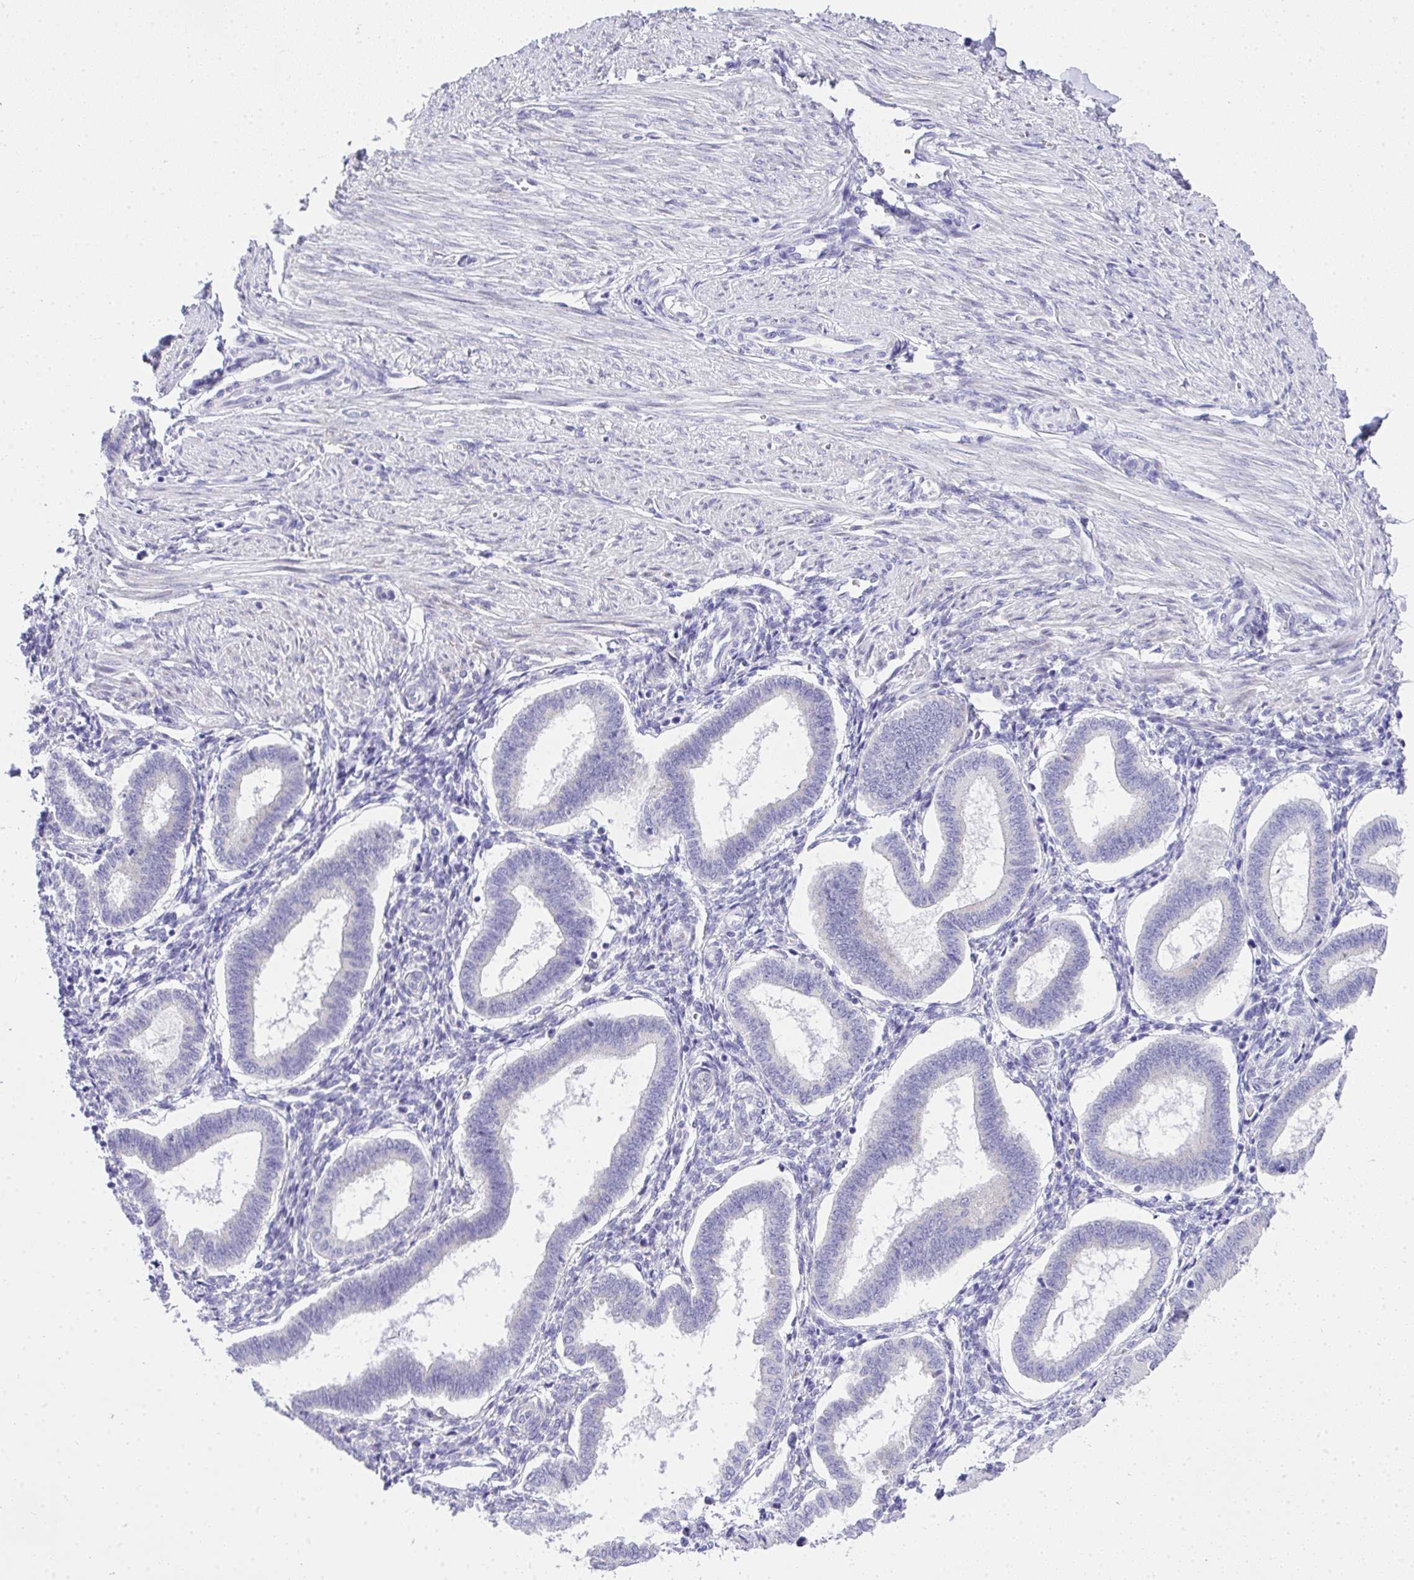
{"staining": {"intensity": "negative", "quantity": "none", "location": "none"}, "tissue": "endometrium", "cell_type": "Cells in endometrial stroma", "image_type": "normal", "snomed": [{"axis": "morphology", "description": "Normal tissue, NOS"}, {"axis": "topography", "description": "Endometrium"}], "caption": "An immunohistochemistry (IHC) histopathology image of unremarkable endometrium is shown. There is no staining in cells in endometrial stroma of endometrium. (DAB IHC with hematoxylin counter stain).", "gene": "ADRA2C", "patient": {"sex": "female", "age": 24}}